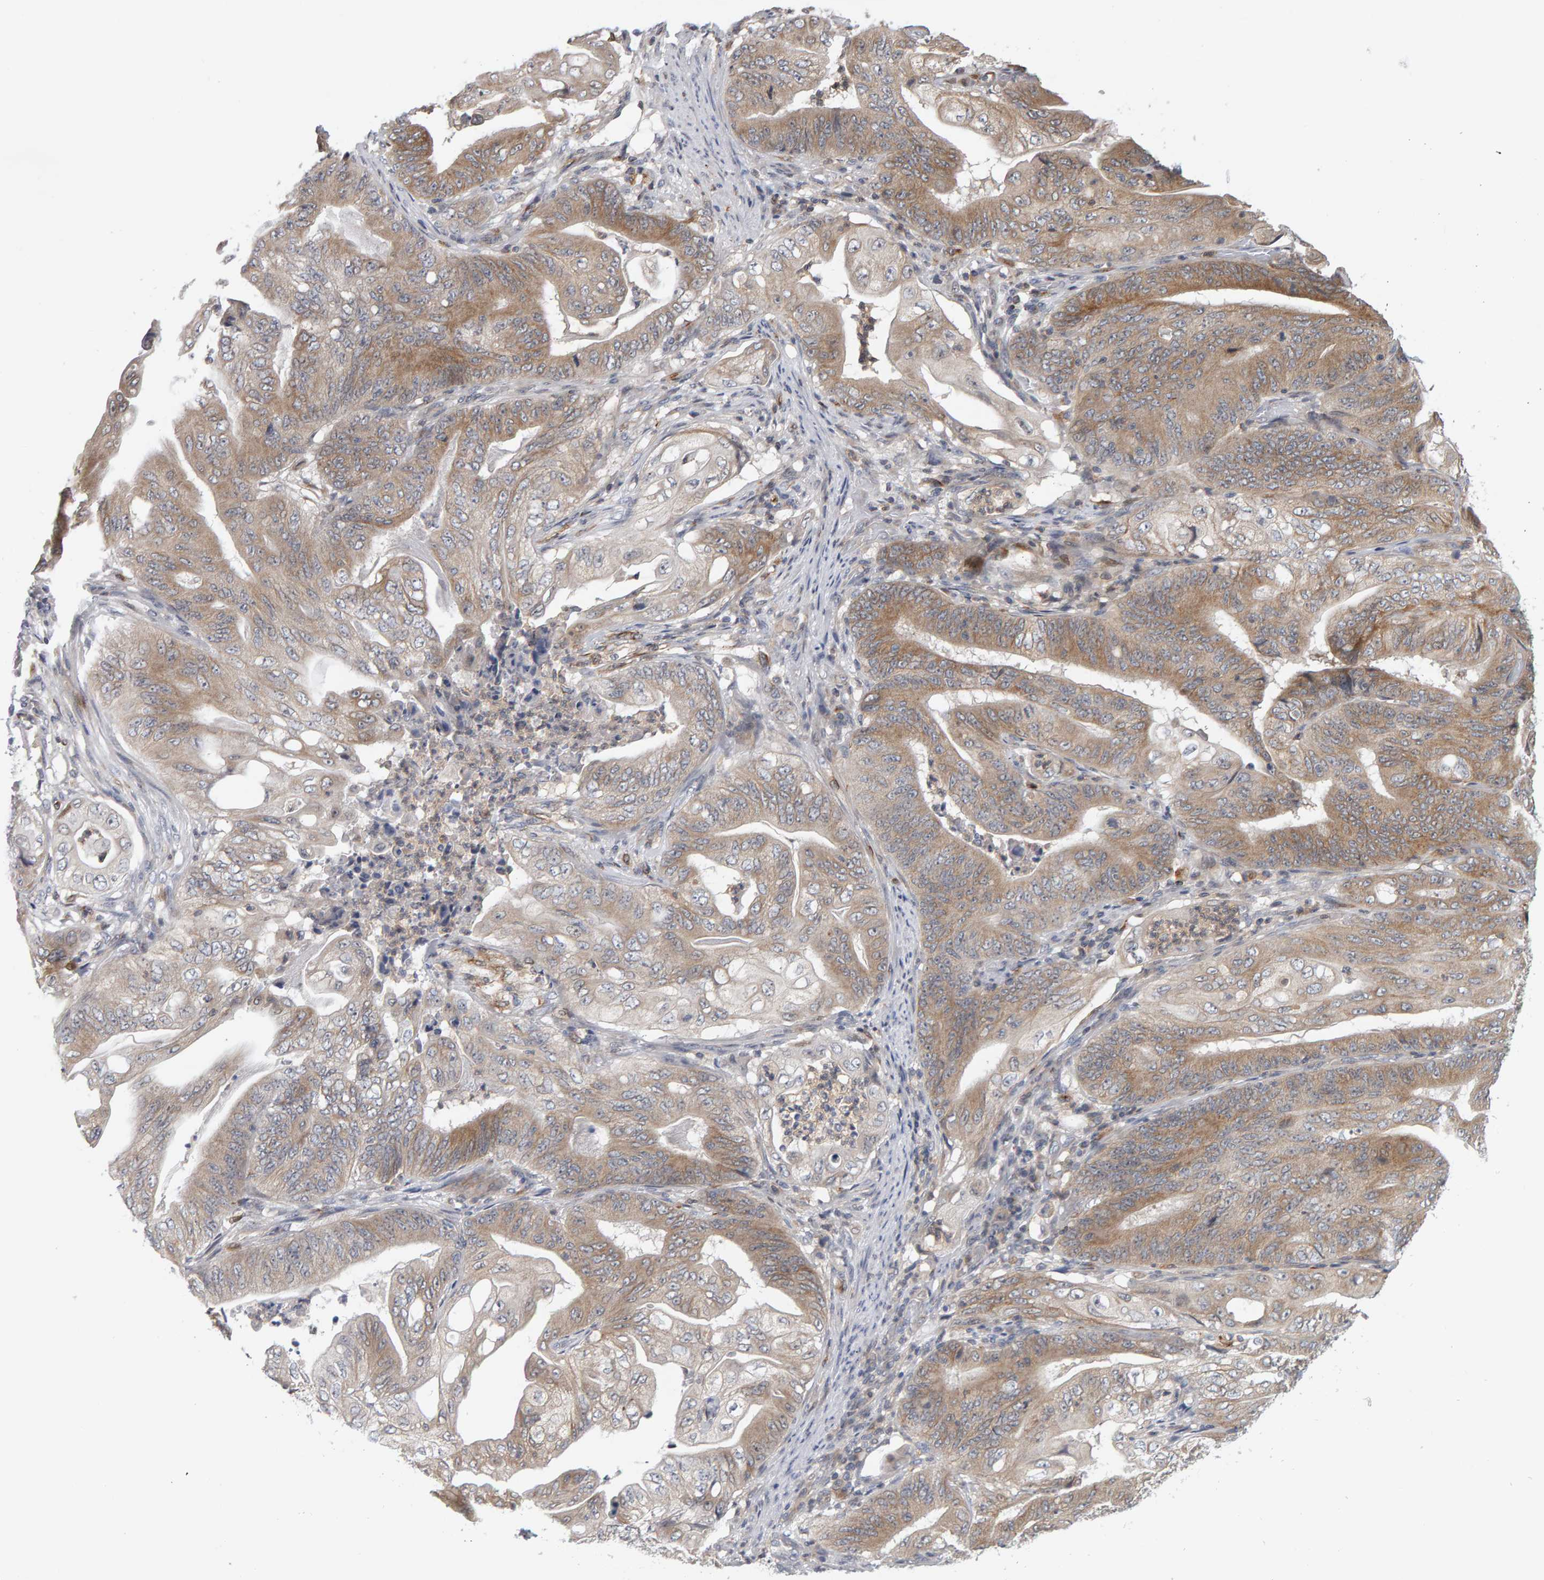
{"staining": {"intensity": "weak", "quantity": ">75%", "location": "cytoplasmic/membranous"}, "tissue": "stomach cancer", "cell_type": "Tumor cells", "image_type": "cancer", "snomed": [{"axis": "morphology", "description": "Adenocarcinoma, NOS"}, {"axis": "topography", "description": "Stomach"}], "caption": "Protein analysis of stomach cancer (adenocarcinoma) tissue exhibits weak cytoplasmic/membranous positivity in approximately >75% of tumor cells. The protein is stained brown, and the nuclei are stained in blue (DAB (3,3'-diaminobenzidine) IHC with brightfield microscopy, high magnification).", "gene": "MSRA", "patient": {"sex": "female", "age": 73}}